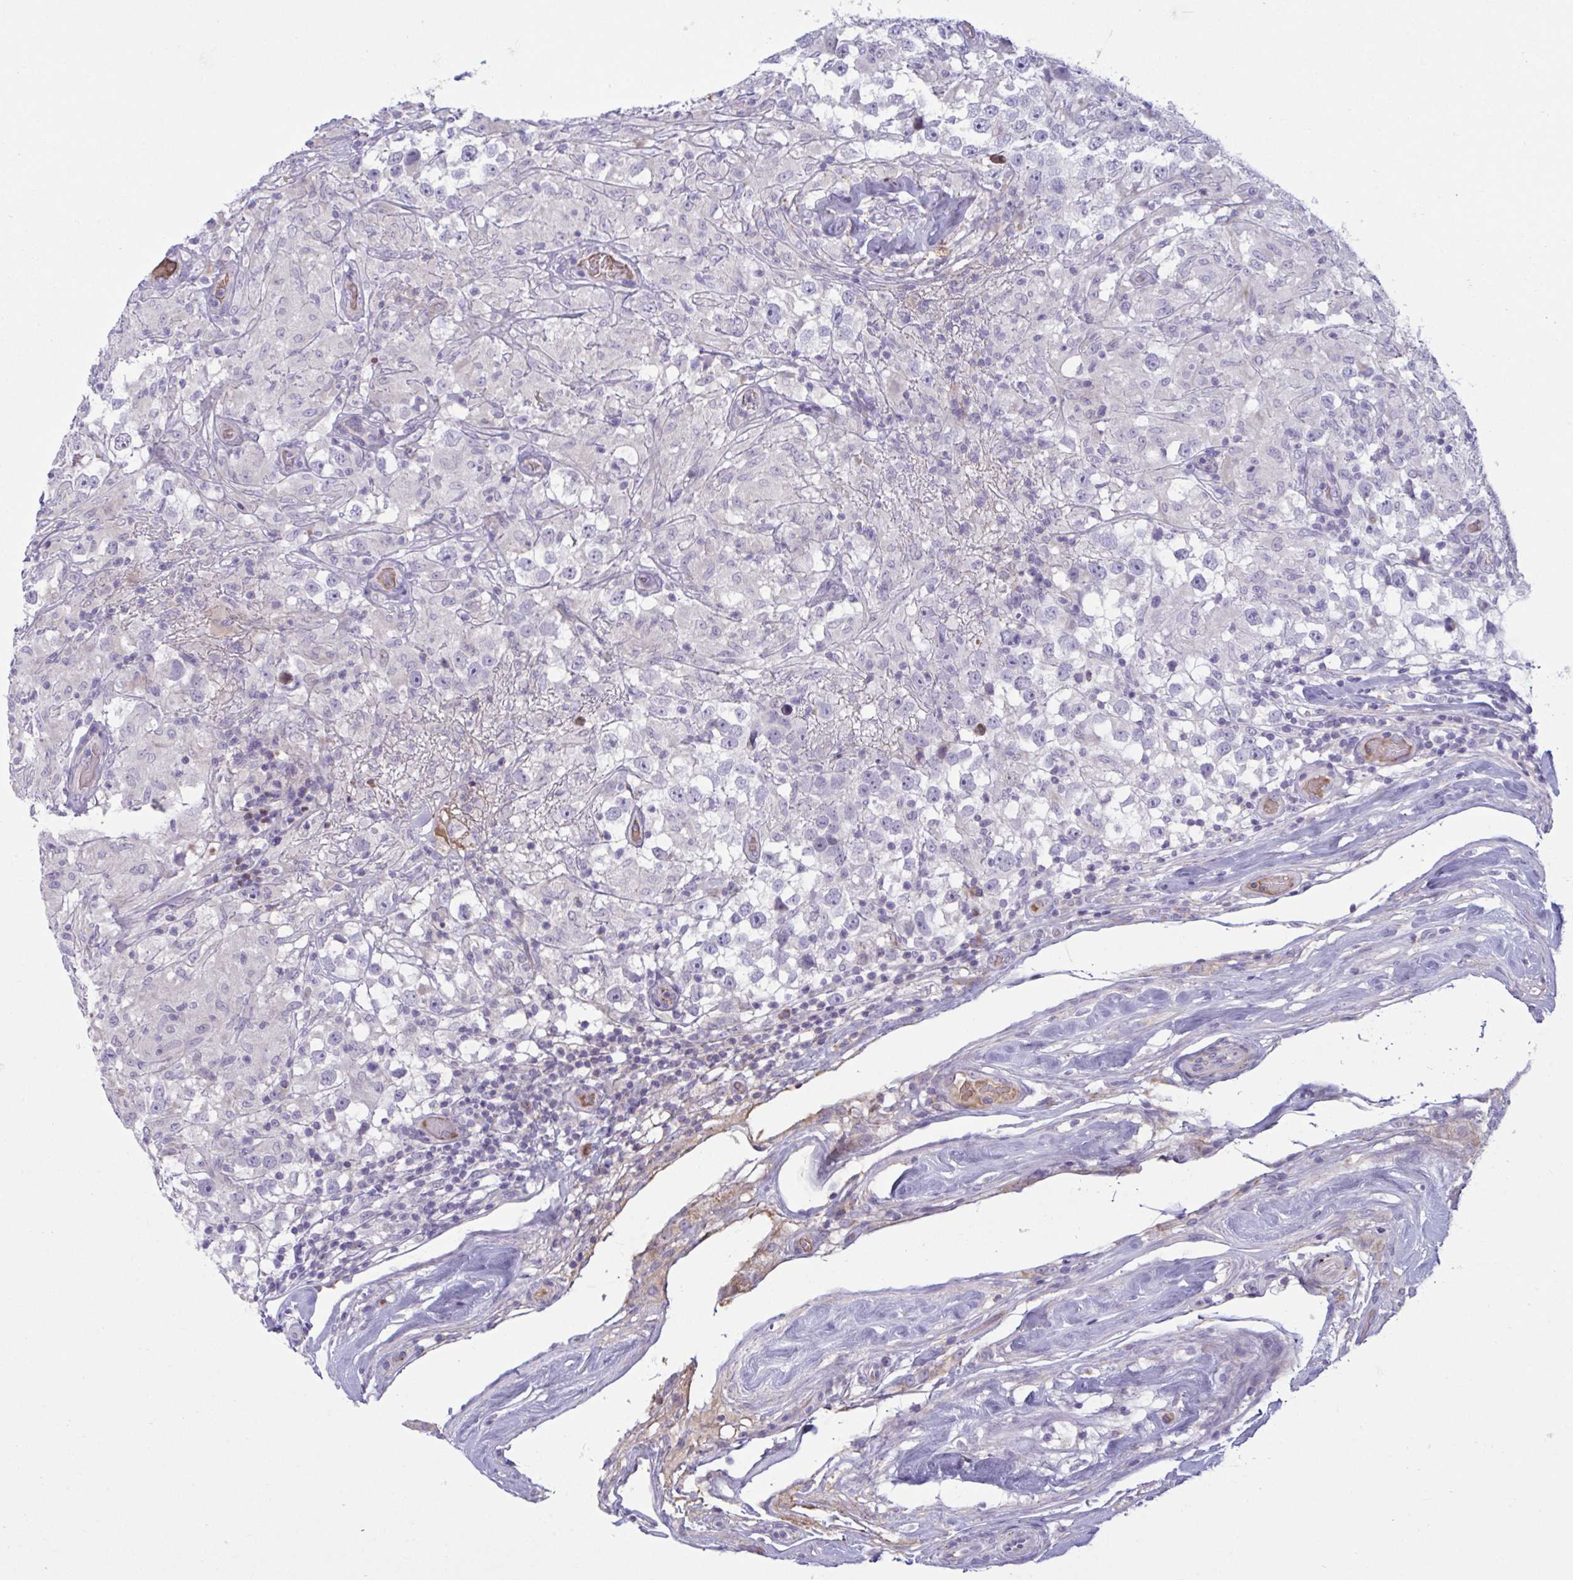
{"staining": {"intensity": "negative", "quantity": "none", "location": "none"}, "tissue": "testis cancer", "cell_type": "Tumor cells", "image_type": "cancer", "snomed": [{"axis": "morphology", "description": "Seminoma, NOS"}, {"axis": "topography", "description": "Testis"}], "caption": "There is no significant staining in tumor cells of testis seminoma. The staining was performed using DAB (3,3'-diaminobenzidine) to visualize the protein expression in brown, while the nuclei were stained in blue with hematoxylin (Magnification: 20x).", "gene": "VWC2", "patient": {"sex": "male", "age": 46}}